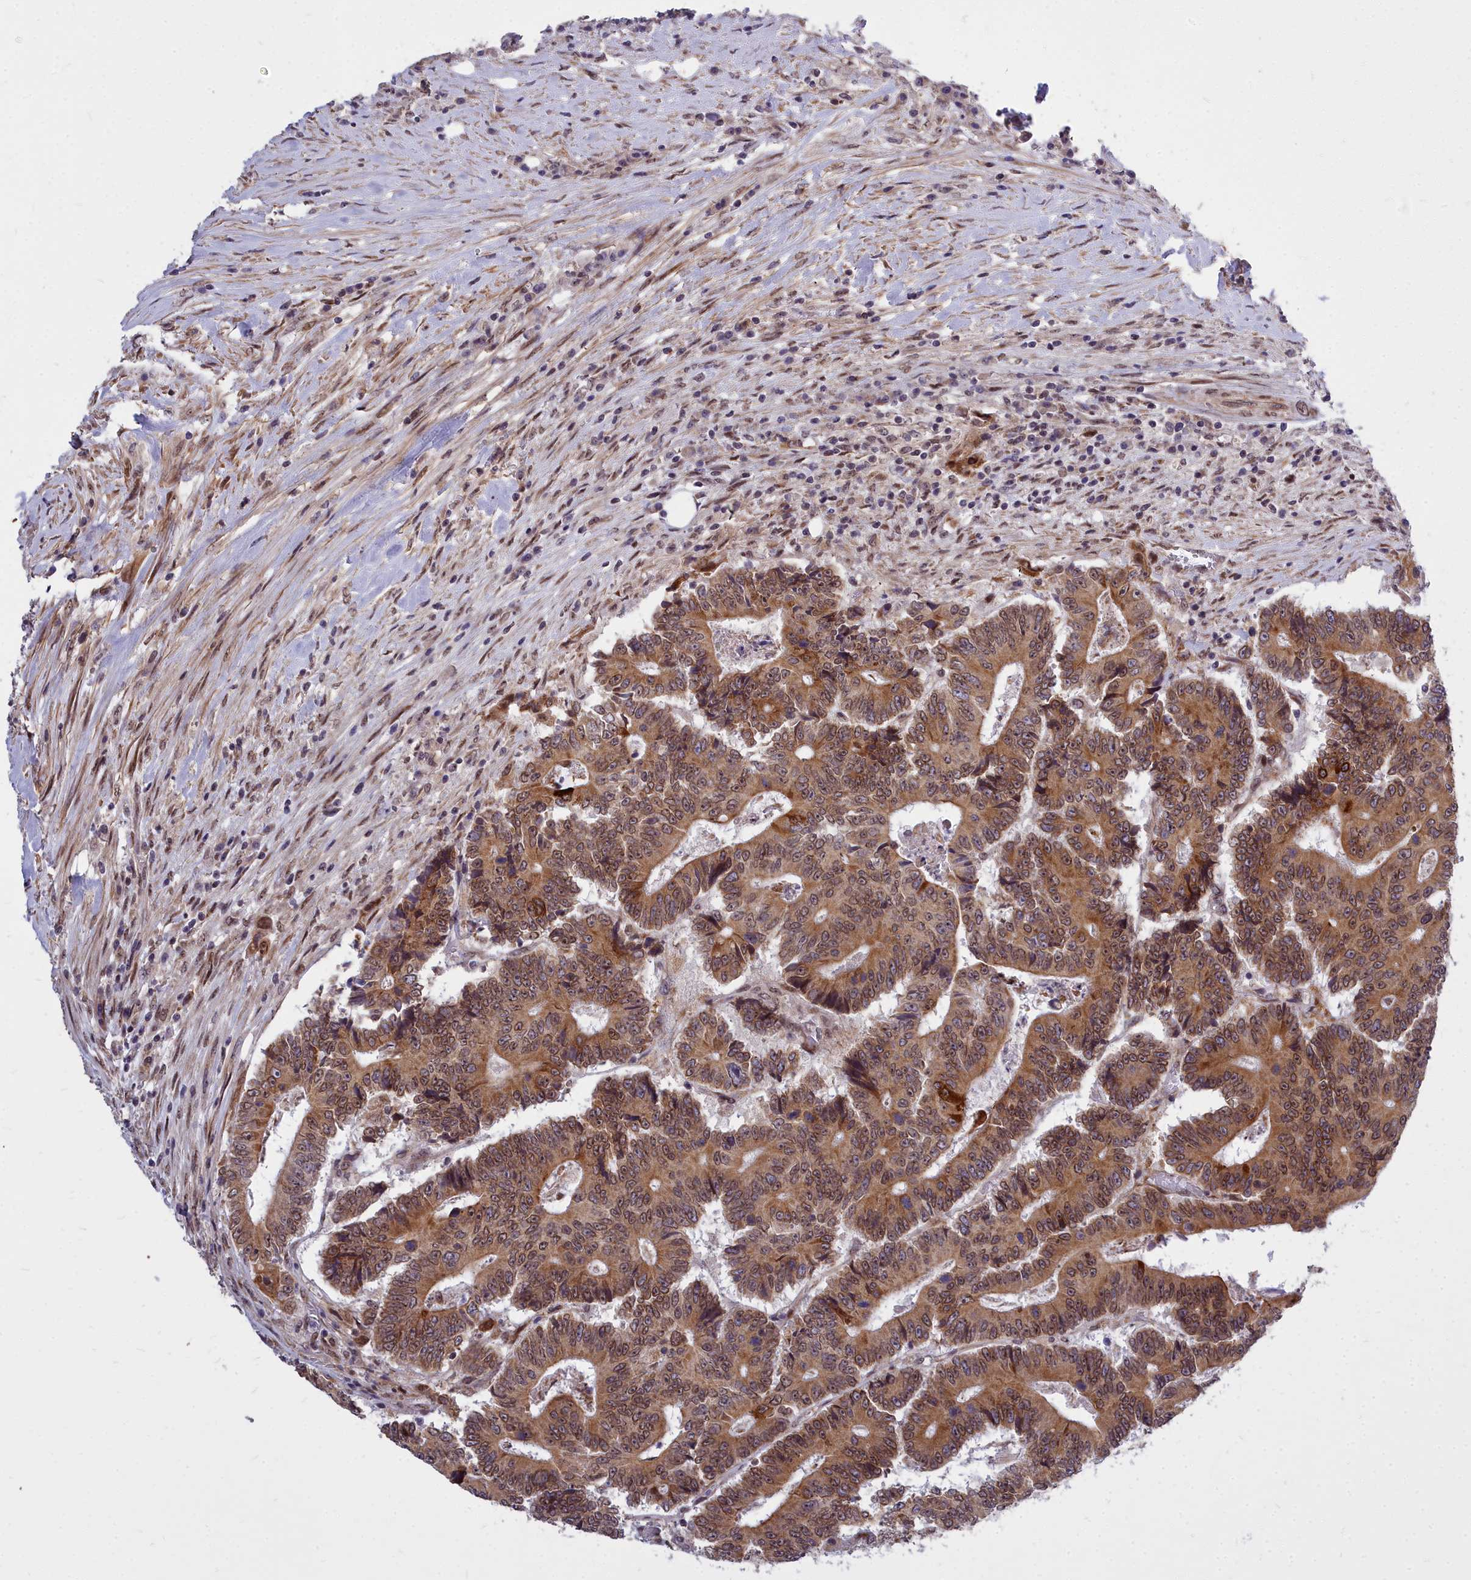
{"staining": {"intensity": "moderate", "quantity": ">75%", "location": "cytoplasmic/membranous,nuclear"}, "tissue": "colorectal cancer", "cell_type": "Tumor cells", "image_type": "cancer", "snomed": [{"axis": "morphology", "description": "Adenocarcinoma, NOS"}, {"axis": "topography", "description": "Colon"}], "caption": "This micrograph demonstrates immunohistochemistry (IHC) staining of human colorectal adenocarcinoma, with medium moderate cytoplasmic/membranous and nuclear expression in approximately >75% of tumor cells.", "gene": "ABCB8", "patient": {"sex": "male", "age": 83}}